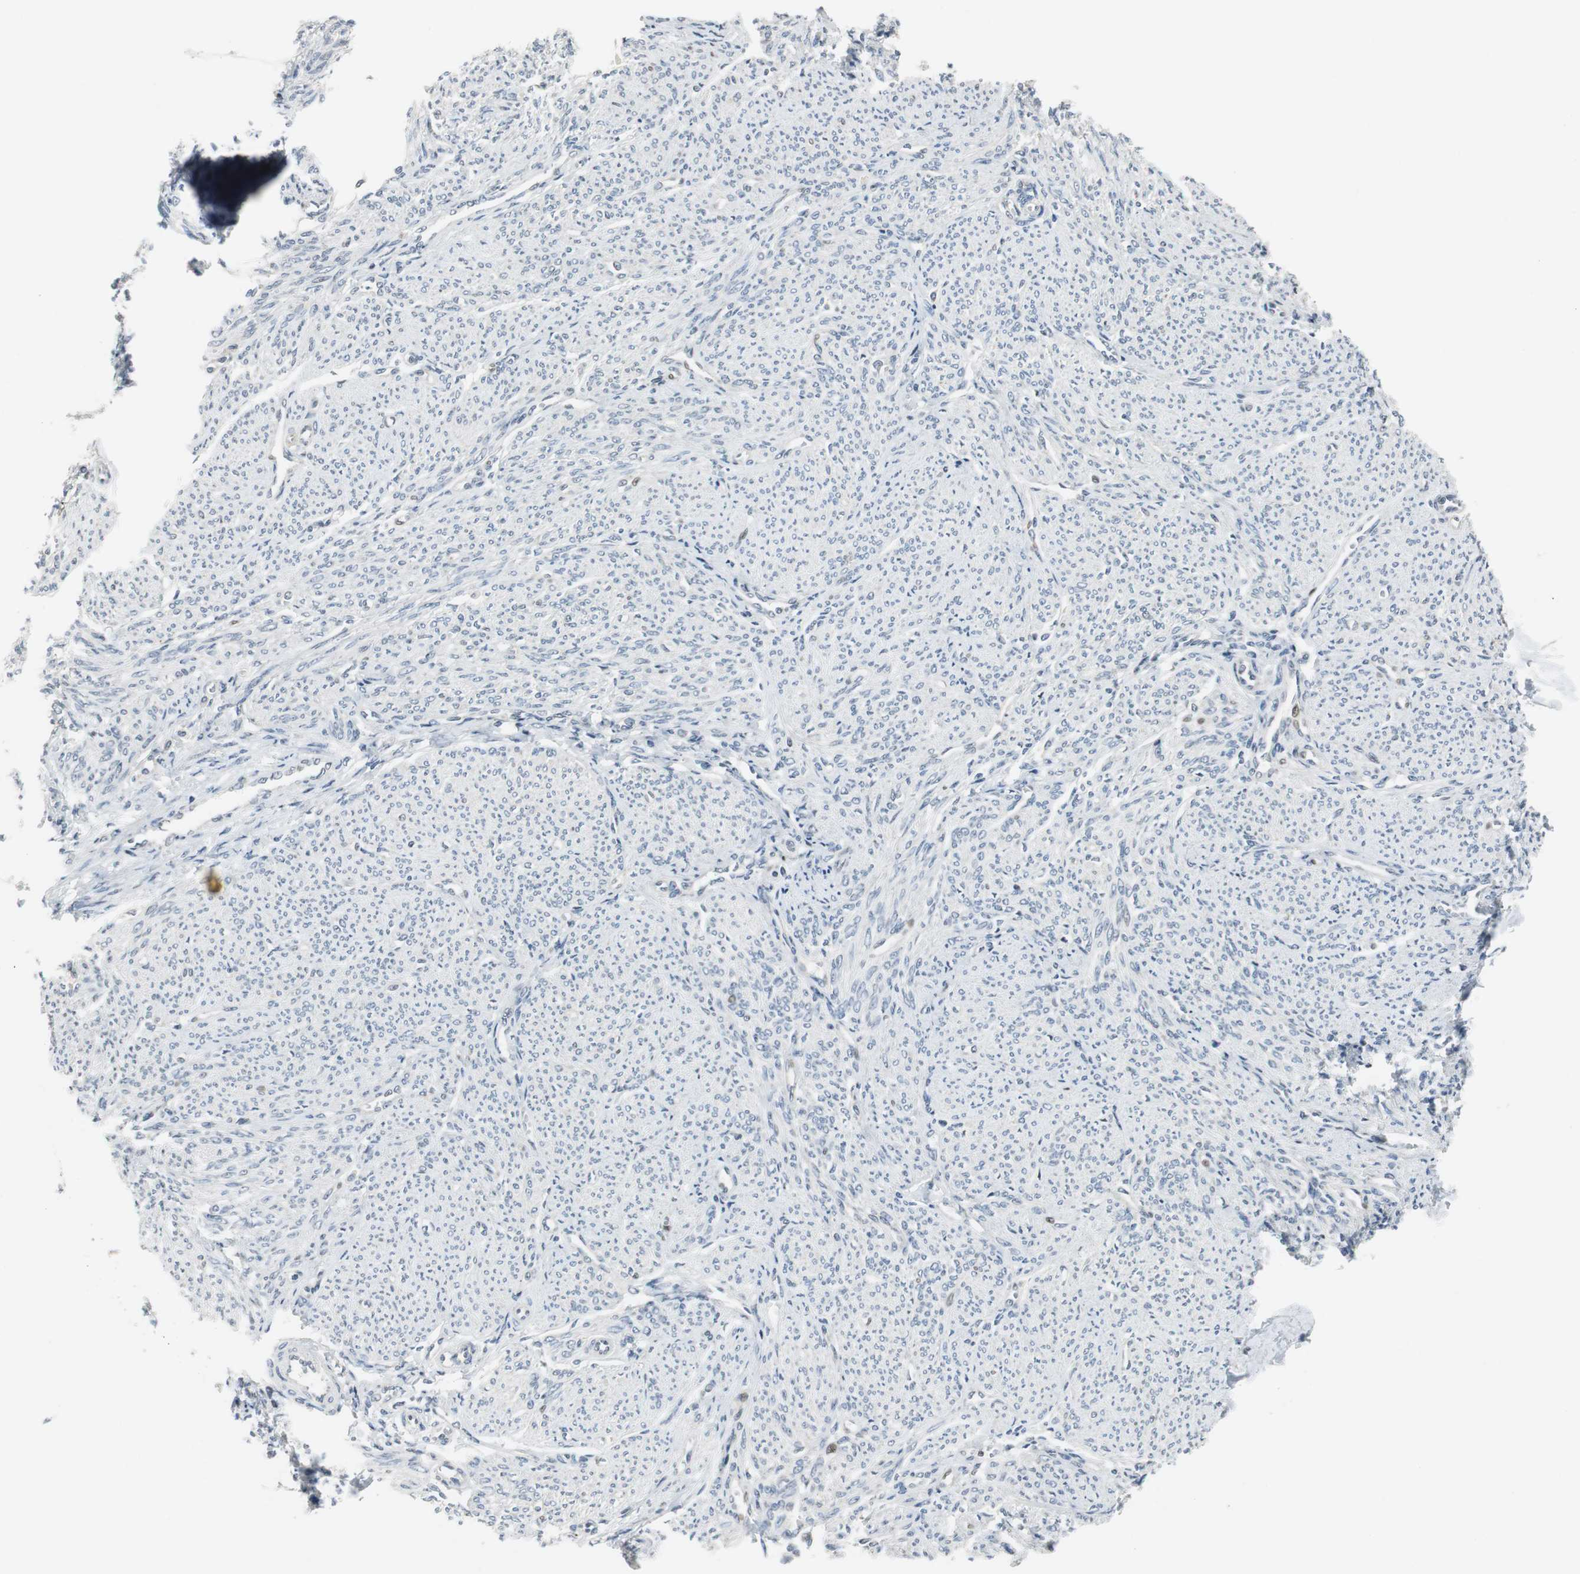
{"staining": {"intensity": "negative", "quantity": "none", "location": "none"}, "tissue": "smooth muscle", "cell_type": "Smooth muscle cells", "image_type": "normal", "snomed": [{"axis": "morphology", "description": "Normal tissue, NOS"}, {"axis": "topography", "description": "Smooth muscle"}], "caption": "Smooth muscle was stained to show a protein in brown. There is no significant staining in smooth muscle cells. (Brightfield microscopy of DAB immunohistochemistry at high magnification).", "gene": "AJUBA", "patient": {"sex": "female", "age": 65}}